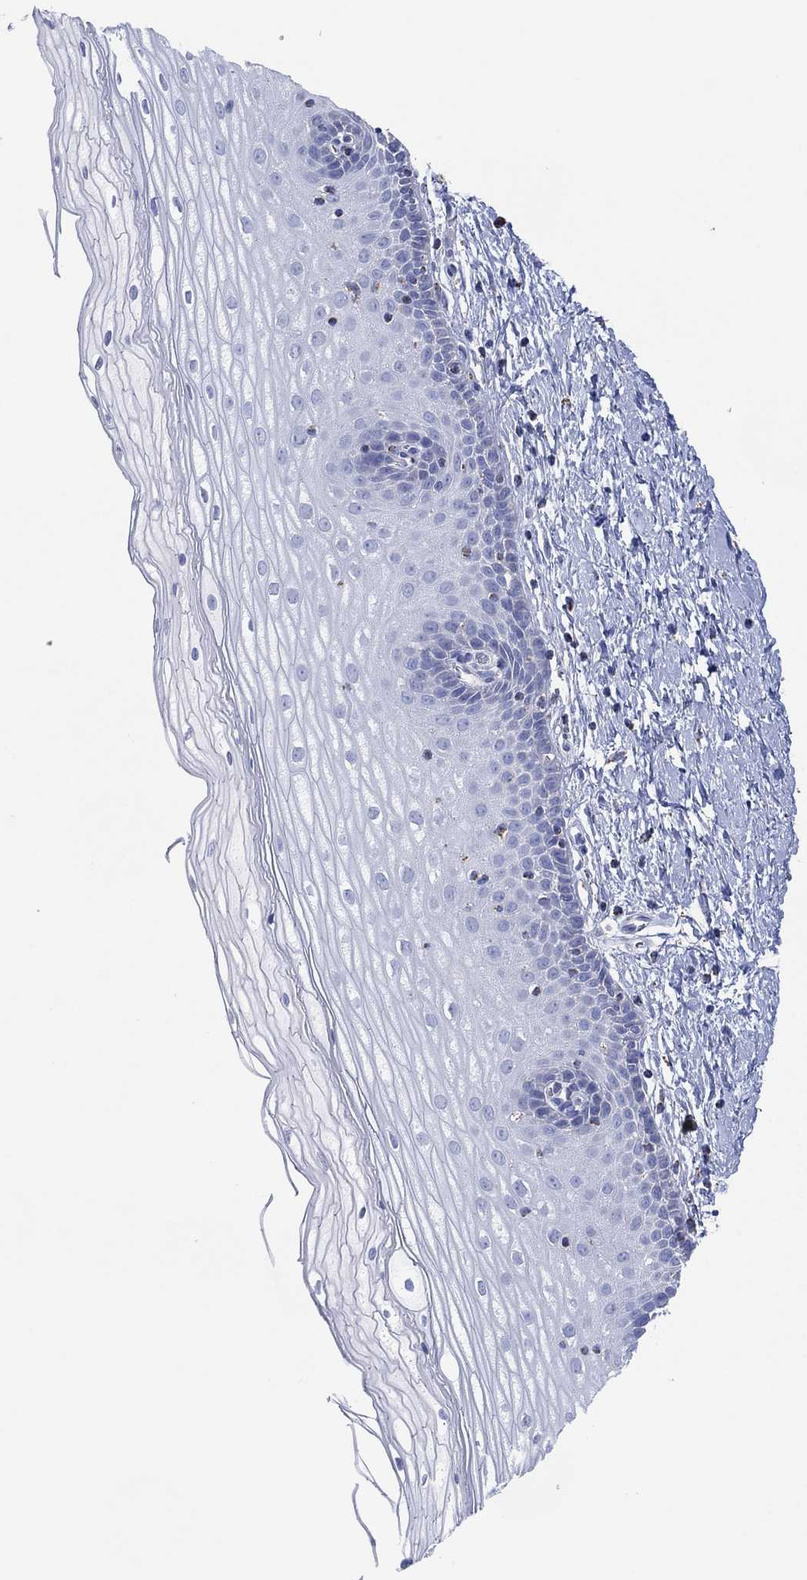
{"staining": {"intensity": "negative", "quantity": "none", "location": "none"}, "tissue": "cervix", "cell_type": "Squamous epithelial cells", "image_type": "normal", "snomed": [{"axis": "morphology", "description": "Normal tissue, NOS"}, {"axis": "topography", "description": "Cervix"}], "caption": "Squamous epithelial cells show no significant positivity in normal cervix. (DAB immunohistochemistry, high magnification).", "gene": "CFTR", "patient": {"sex": "female", "age": 37}}